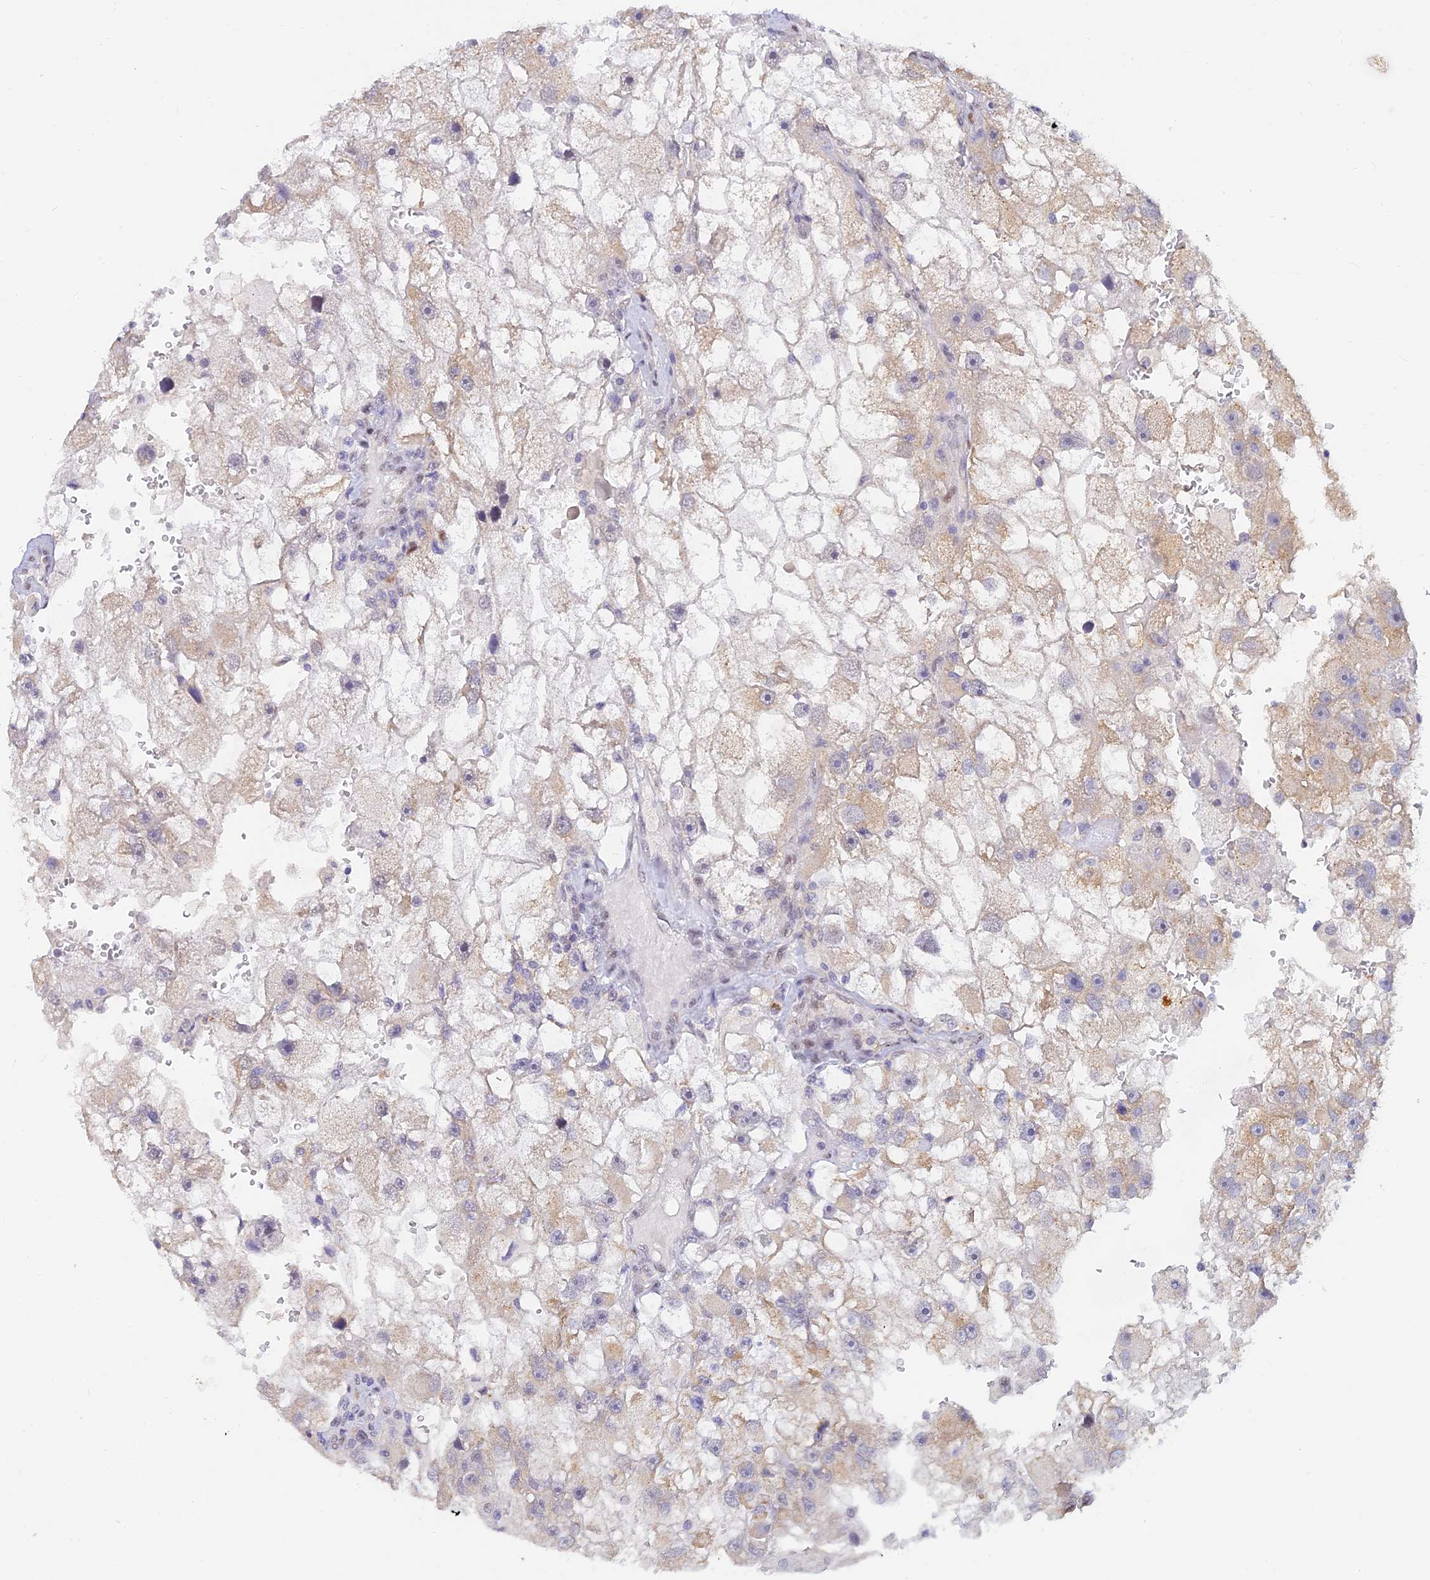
{"staining": {"intensity": "weak", "quantity": "25%-75%", "location": "cytoplasmic/membranous"}, "tissue": "renal cancer", "cell_type": "Tumor cells", "image_type": "cancer", "snomed": [{"axis": "morphology", "description": "Adenocarcinoma, NOS"}, {"axis": "topography", "description": "Kidney"}], "caption": "The photomicrograph demonstrates a brown stain indicating the presence of a protein in the cytoplasmic/membranous of tumor cells in renal adenocarcinoma. (brown staining indicates protein expression, while blue staining denotes nuclei).", "gene": "INKA1", "patient": {"sex": "male", "age": 63}}